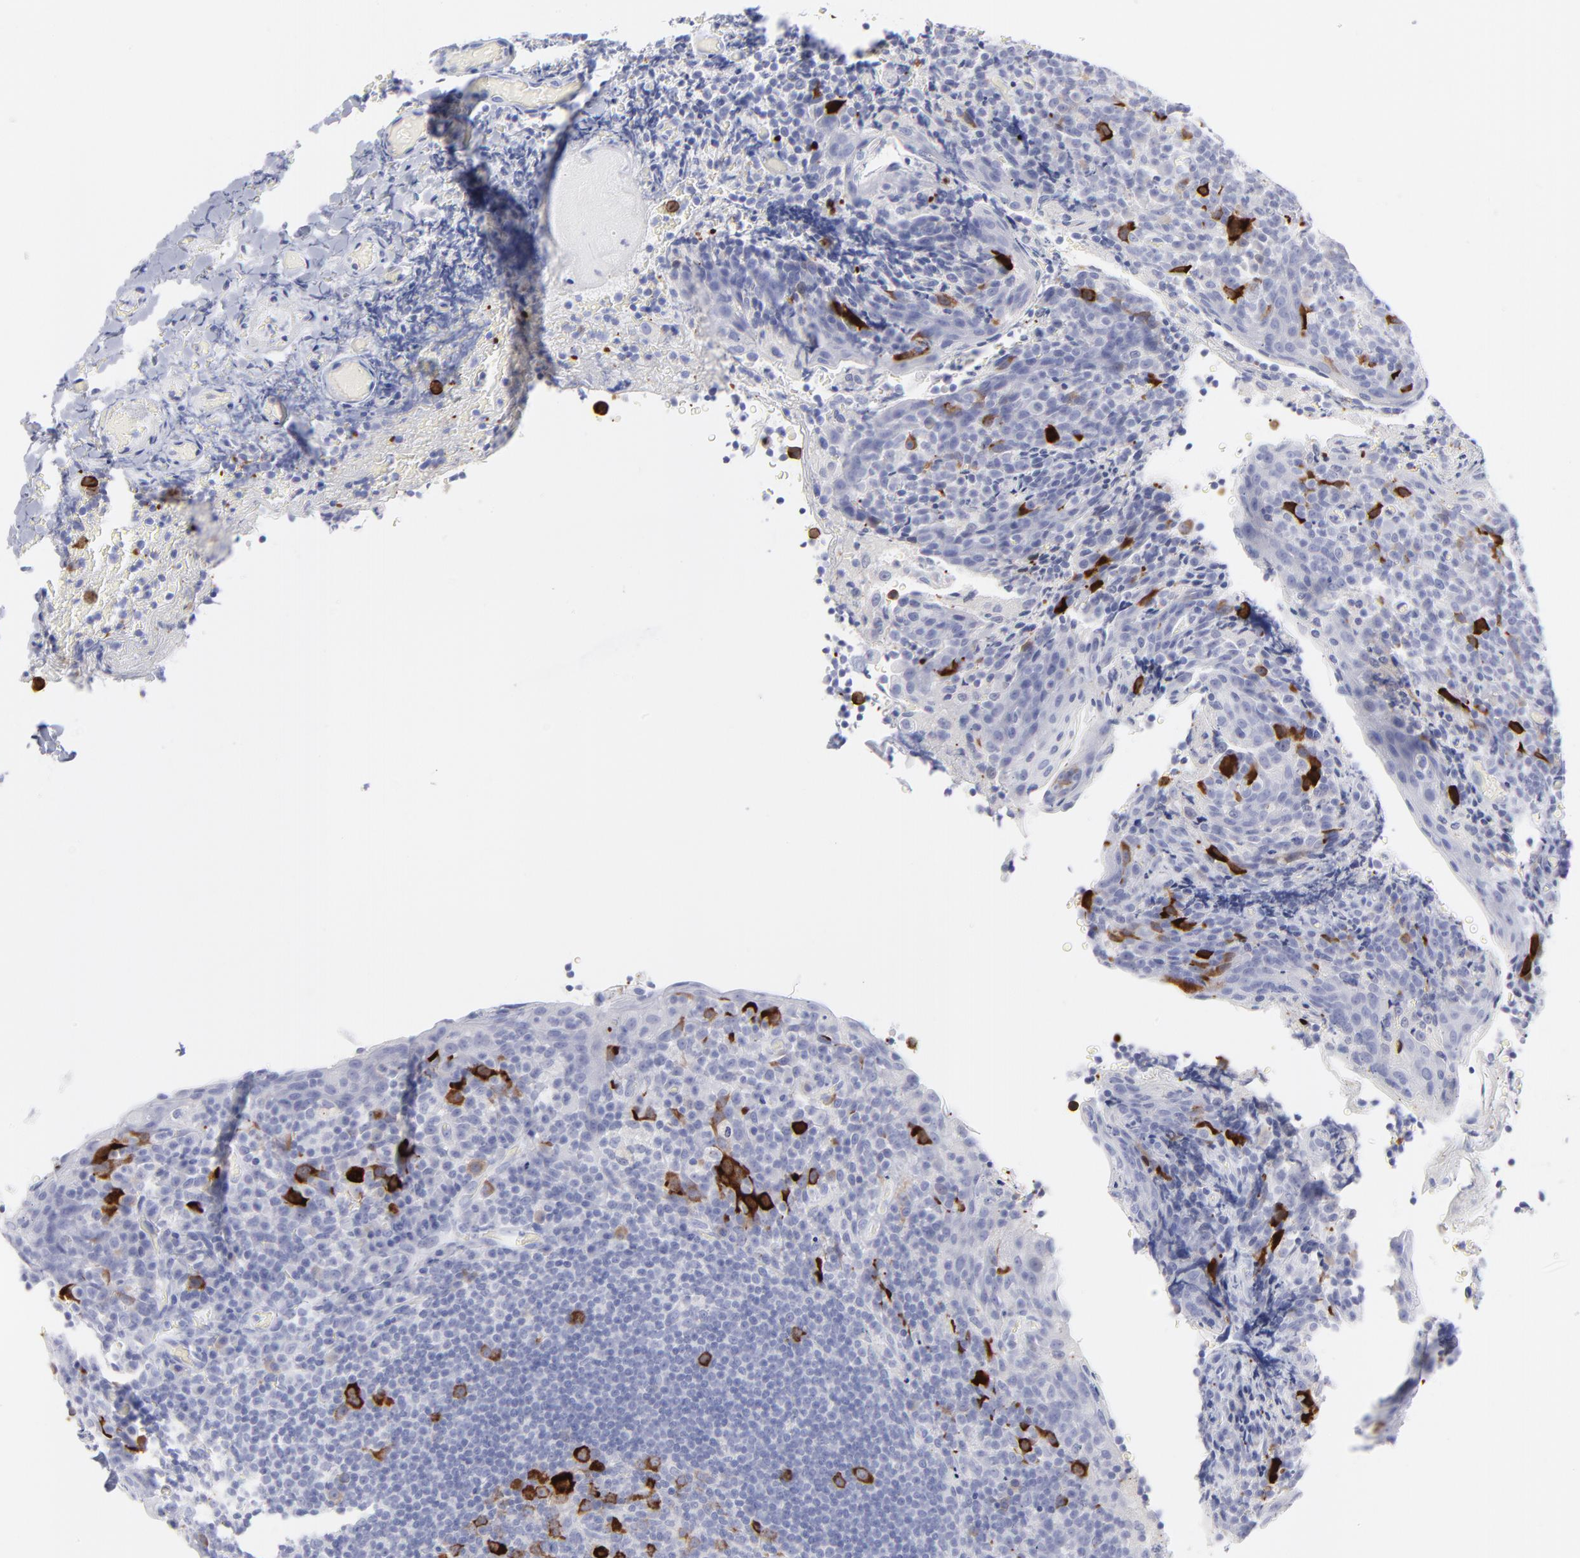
{"staining": {"intensity": "strong", "quantity": "25%-75%", "location": "cytoplasmic/membranous"}, "tissue": "tonsil", "cell_type": "Germinal center cells", "image_type": "normal", "snomed": [{"axis": "morphology", "description": "Normal tissue, NOS"}, {"axis": "topography", "description": "Tonsil"}], "caption": "Immunohistochemistry (IHC) of benign human tonsil demonstrates high levels of strong cytoplasmic/membranous expression in about 25%-75% of germinal center cells. (DAB (3,3'-diaminobenzidine) IHC with brightfield microscopy, high magnification).", "gene": "CCNB1", "patient": {"sex": "male", "age": 17}}